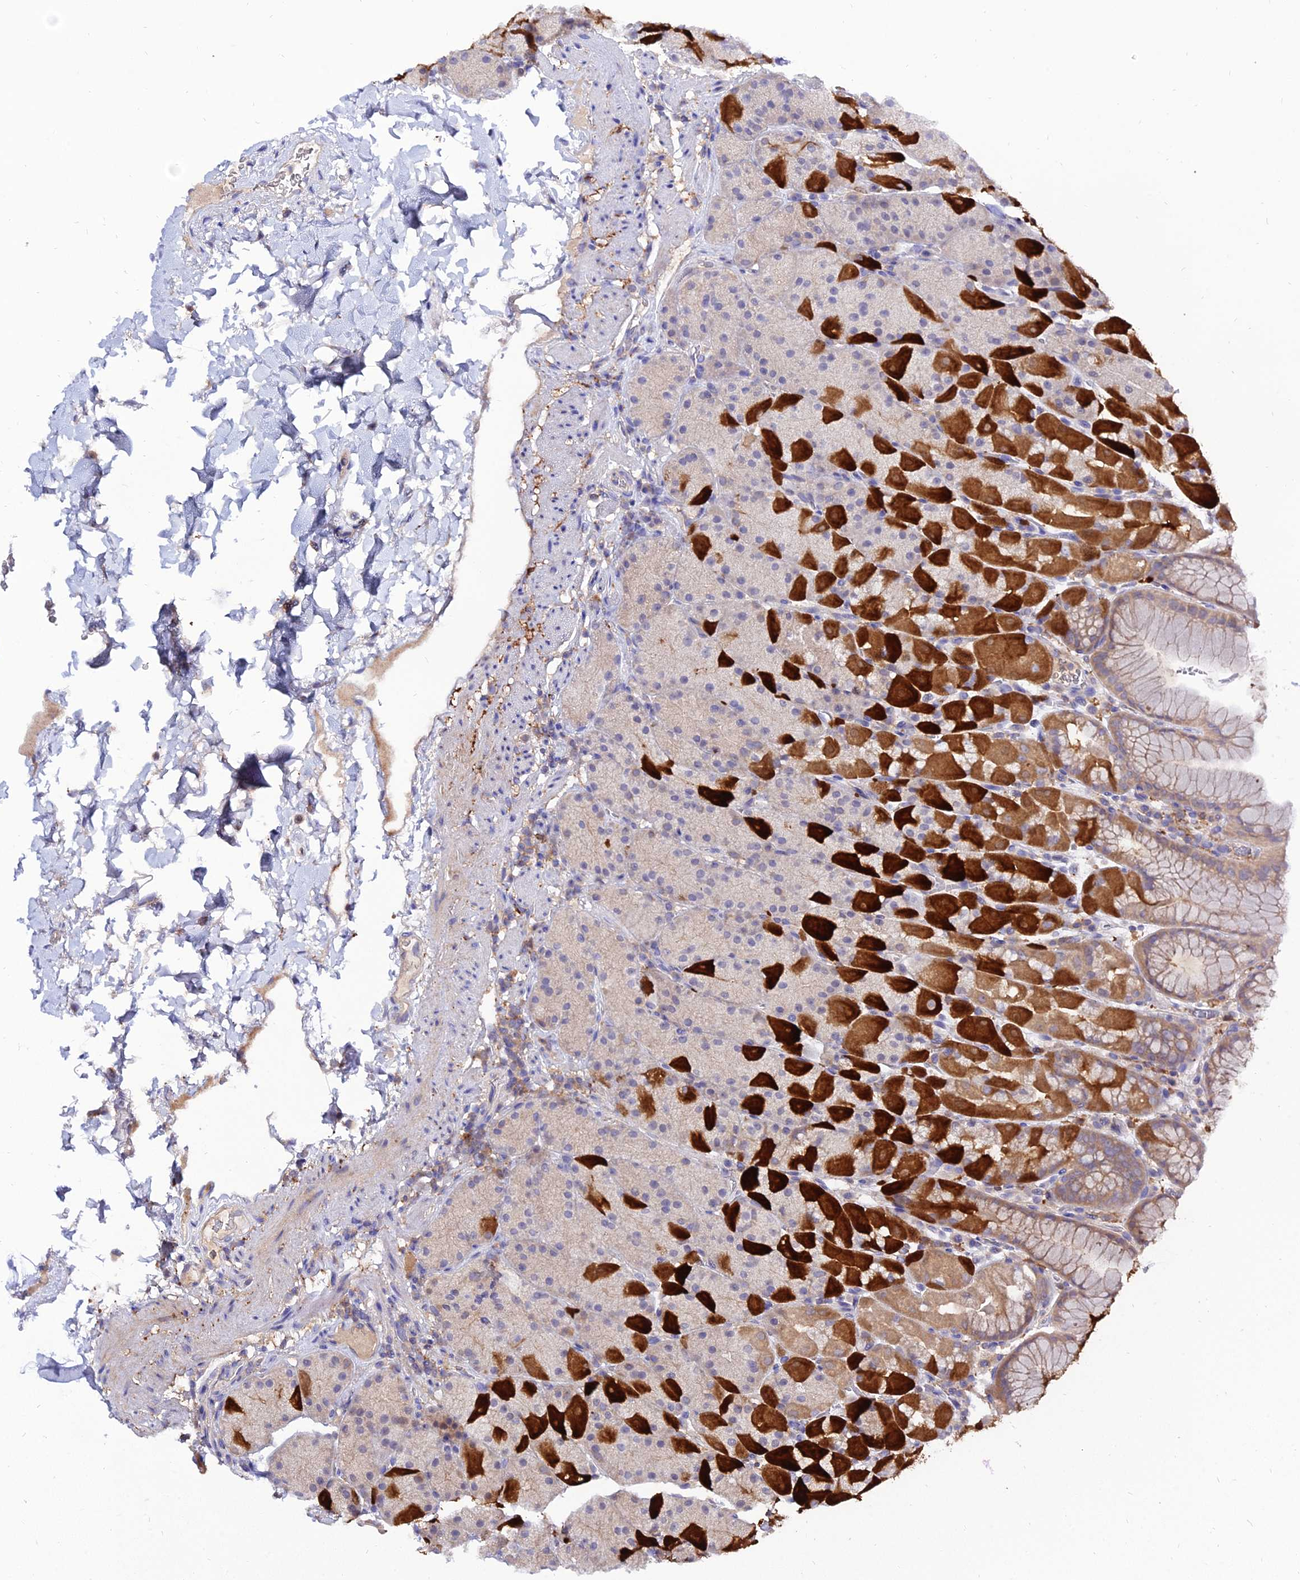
{"staining": {"intensity": "strong", "quantity": "25%-75%", "location": "cytoplasmic/membranous"}, "tissue": "stomach", "cell_type": "Glandular cells", "image_type": "normal", "snomed": [{"axis": "morphology", "description": "Normal tissue, NOS"}, {"axis": "topography", "description": "Stomach, upper"}, {"axis": "topography", "description": "Stomach, lower"}], "caption": "Immunohistochemical staining of unremarkable stomach shows 25%-75% levels of strong cytoplasmic/membranous protein expression in about 25%-75% of glandular cells.", "gene": "C2orf69", "patient": {"sex": "male", "age": 67}}